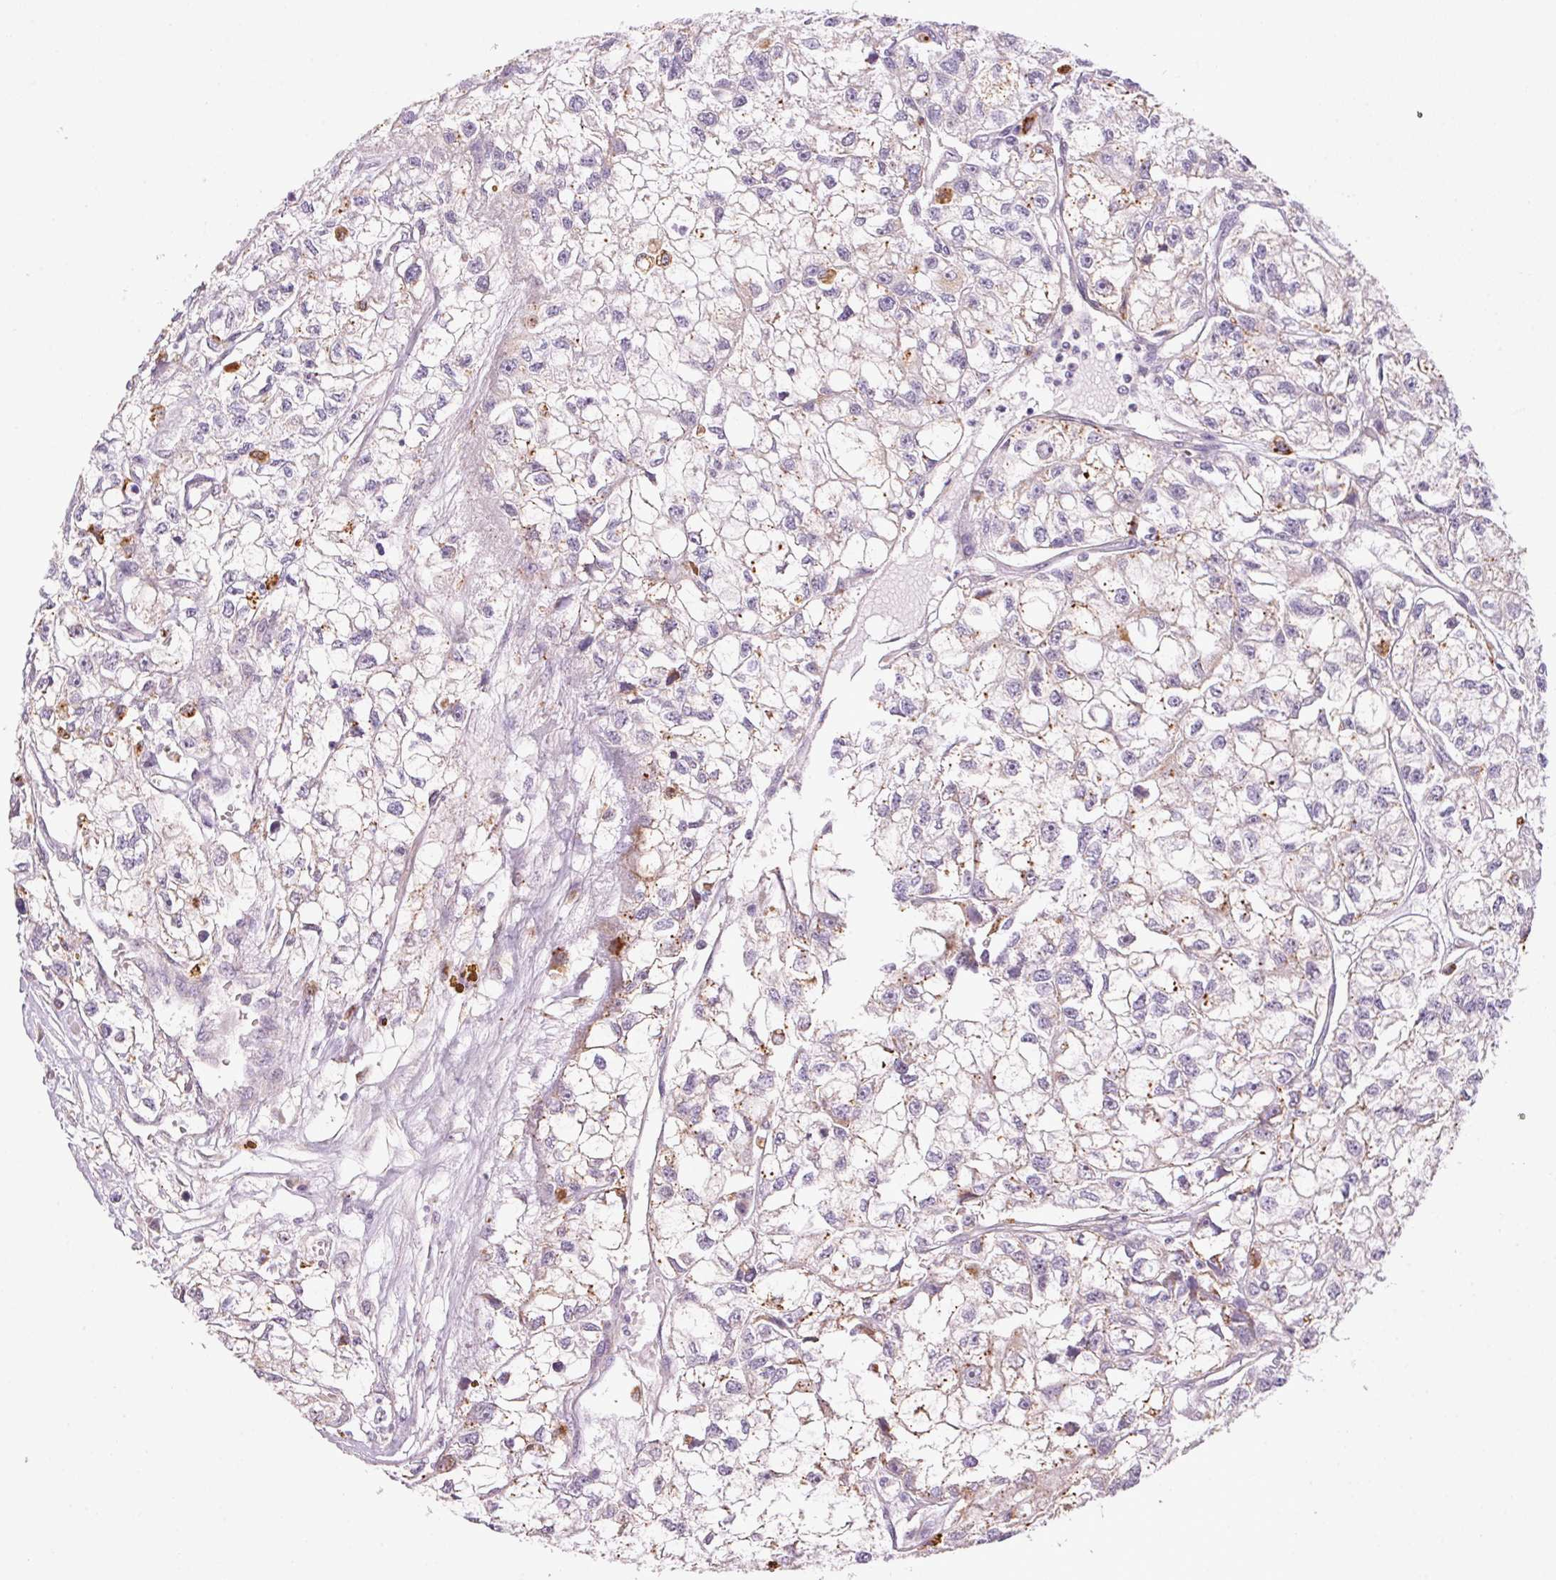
{"staining": {"intensity": "weak", "quantity": "<25%", "location": "cytoplasmic/membranous"}, "tissue": "renal cancer", "cell_type": "Tumor cells", "image_type": "cancer", "snomed": [{"axis": "morphology", "description": "Adenocarcinoma, NOS"}, {"axis": "topography", "description": "Kidney"}], "caption": "Histopathology image shows no protein staining in tumor cells of adenocarcinoma (renal) tissue. The staining was performed using DAB (3,3'-diaminobenzidine) to visualize the protein expression in brown, while the nuclei were stained in blue with hematoxylin (Magnification: 20x).", "gene": "ADH5", "patient": {"sex": "male", "age": 56}}